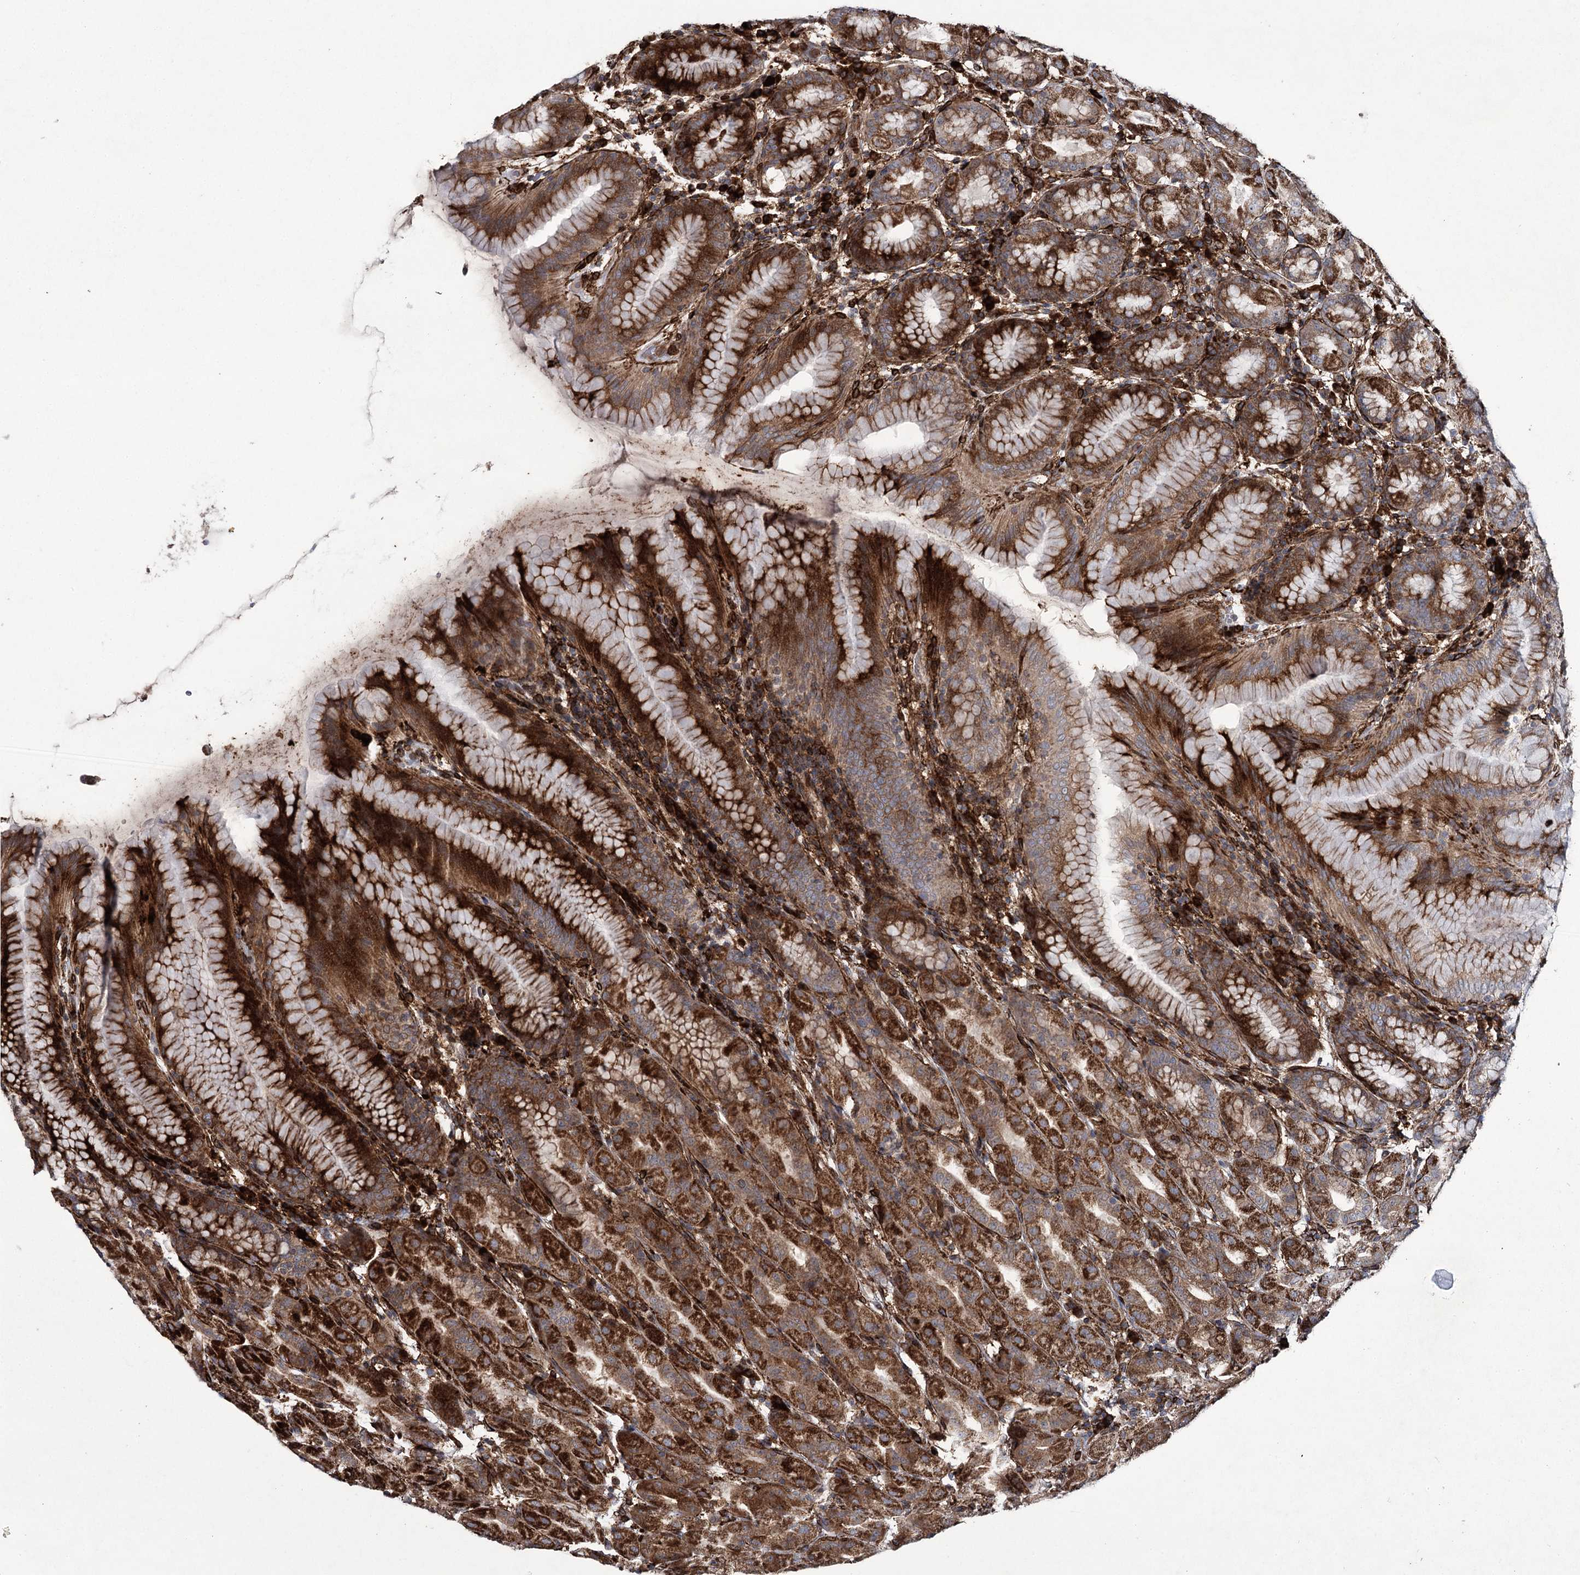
{"staining": {"intensity": "strong", "quantity": ">75%", "location": "cytoplasmic/membranous"}, "tissue": "stomach", "cell_type": "Glandular cells", "image_type": "normal", "snomed": [{"axis": "morphology", "description": "Normal tissue, NOS"}, {"axis": "topography", "description": "Stomach"}], "caption": "This is an image of immunohistochemistry (IHC) staining of unremarkable stomach, which shows strong positivity in the cytoplasmic/membranous of glandular cells.", "gene": "DCUN1D4", "patient": {"sex": "female", "age": 79}}